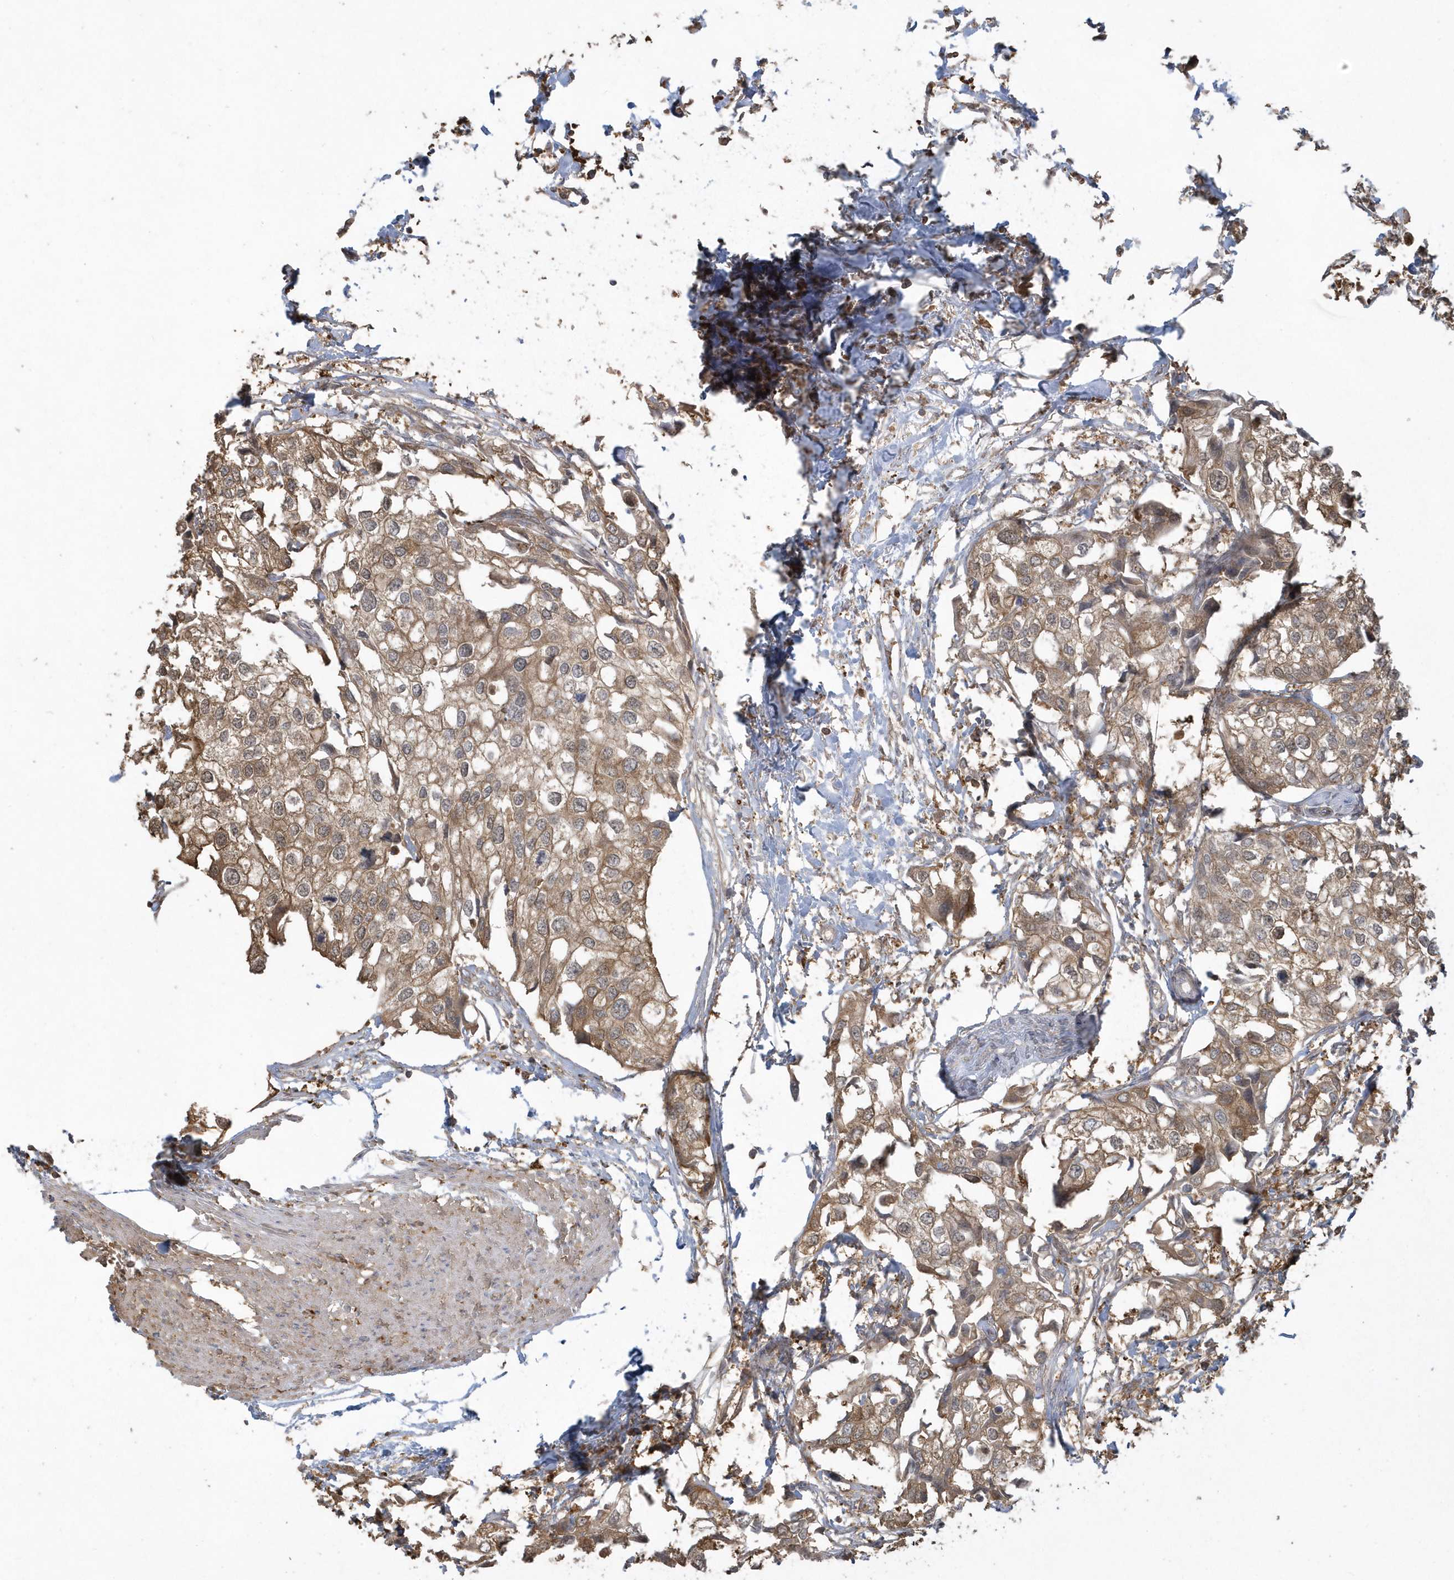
{"staining": {"intensity": "moderate", "quantity": ">75%", "location": "cytoplasmic/membranous"}, "tissue": "urothelial cancer", "cell_type": "Tumor cells", "image_type": "cancer", "snomed": [{"axis": "morphology", "description": "Urothelial carcinoma, High grade"}, {"axis": "topography", "description": "Urinary bladder"}], "caption": "This is an image of IHC staining of urothelial cancer, which shows moderate expression in the cytoplasmic/membranous of tumor cells.", "gene": "HNMT", "patient": {"sex": "male", "age": 64}}